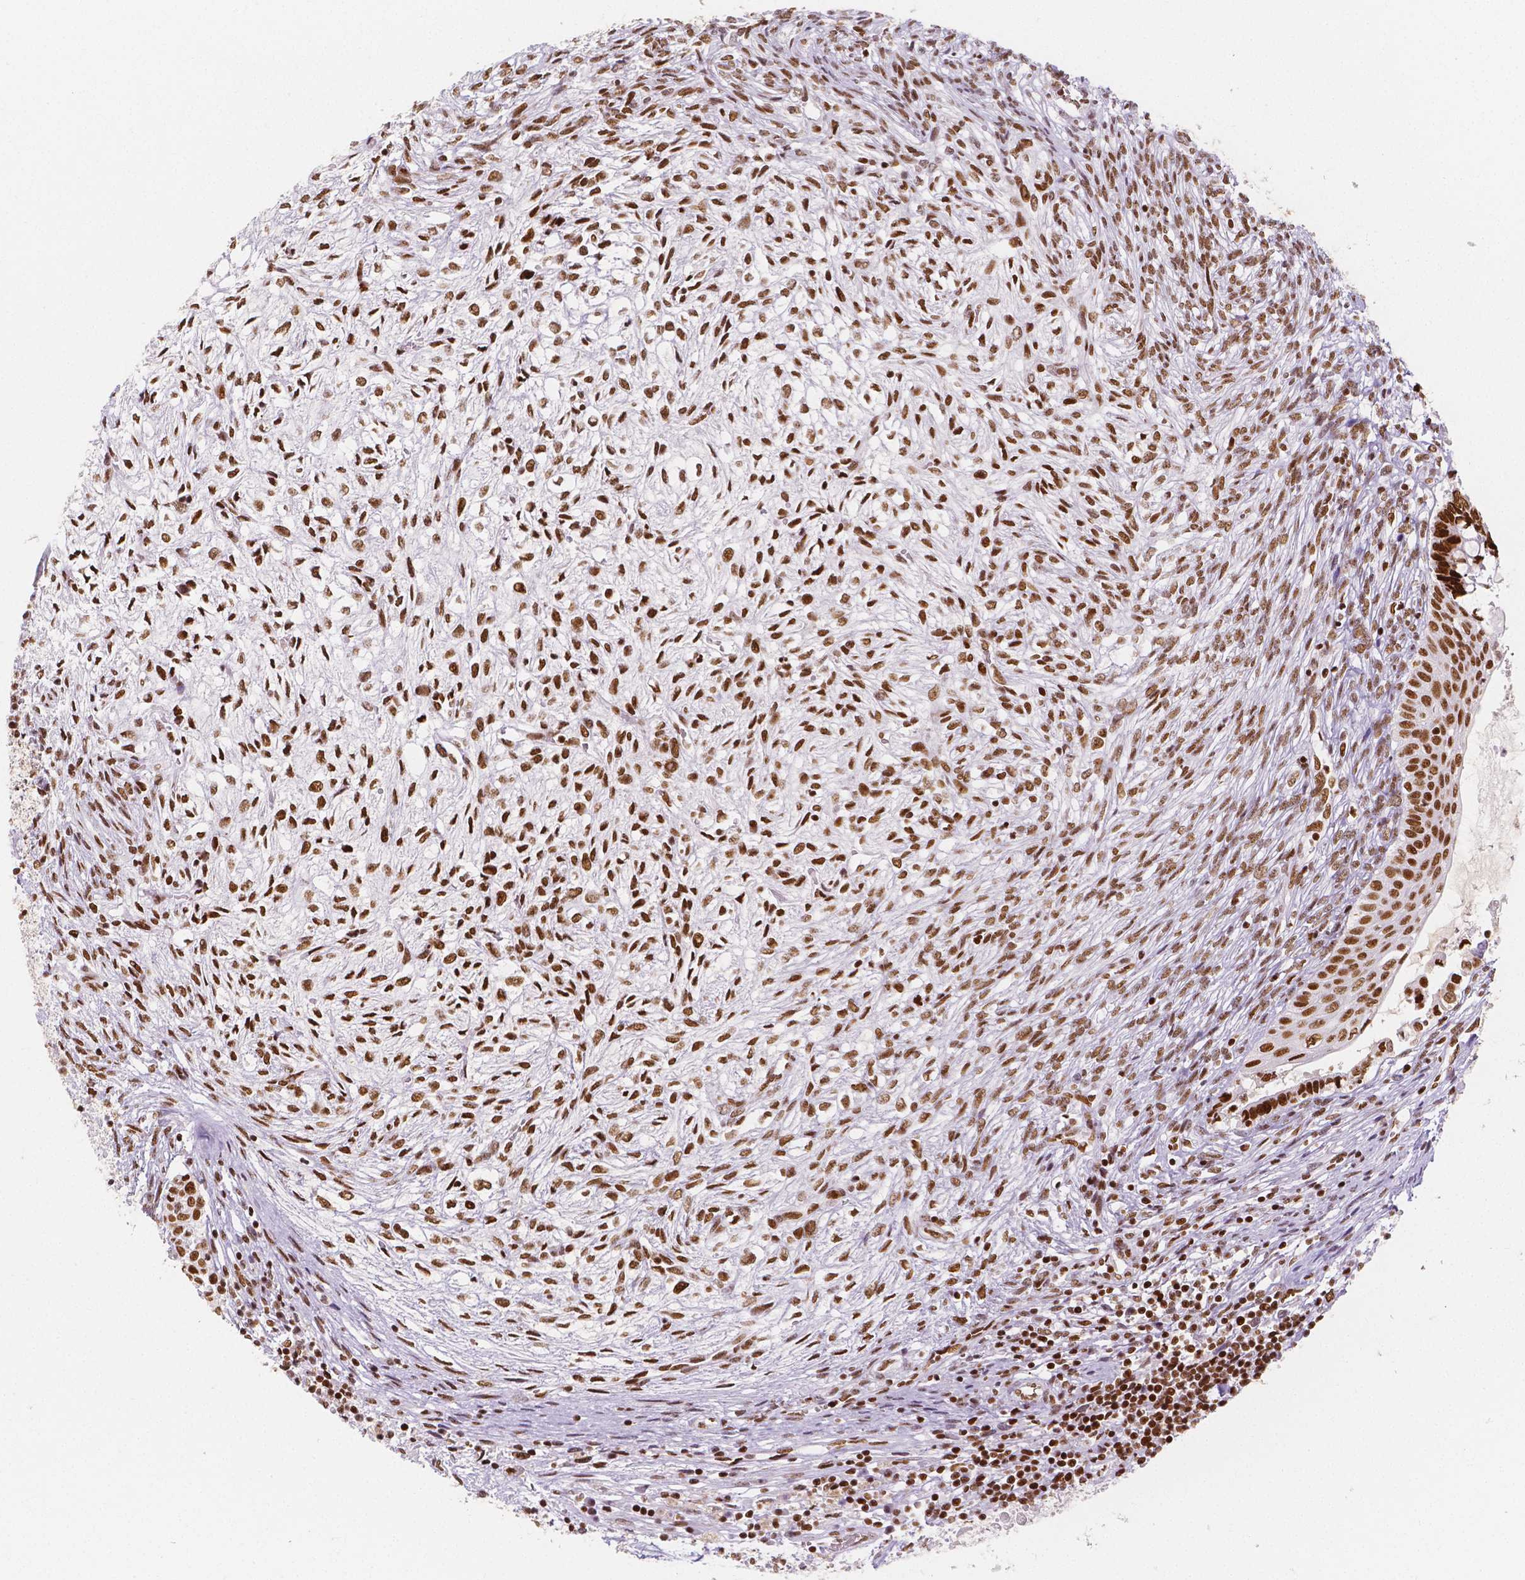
{"staining": {"intensity": "moderate", "quantity": ">75%", "location": "nuclear"}, "tissue": "testis cancer", "cell_type": "Tumor cells", "image_type": "cancer", "snomed": [{"axis": "morphology", "description": "Carcinoma, Embryonal, NOS"}, {"axis": "topography", "description": "Testis"}], "caption": "A brown stain shows moderate nuclear expression of a protein in human testis cancer tumor cells. Nuclei are stained in blue.", "gene": "HDAC1", "patient": {"sex": "male", "age": 37}}